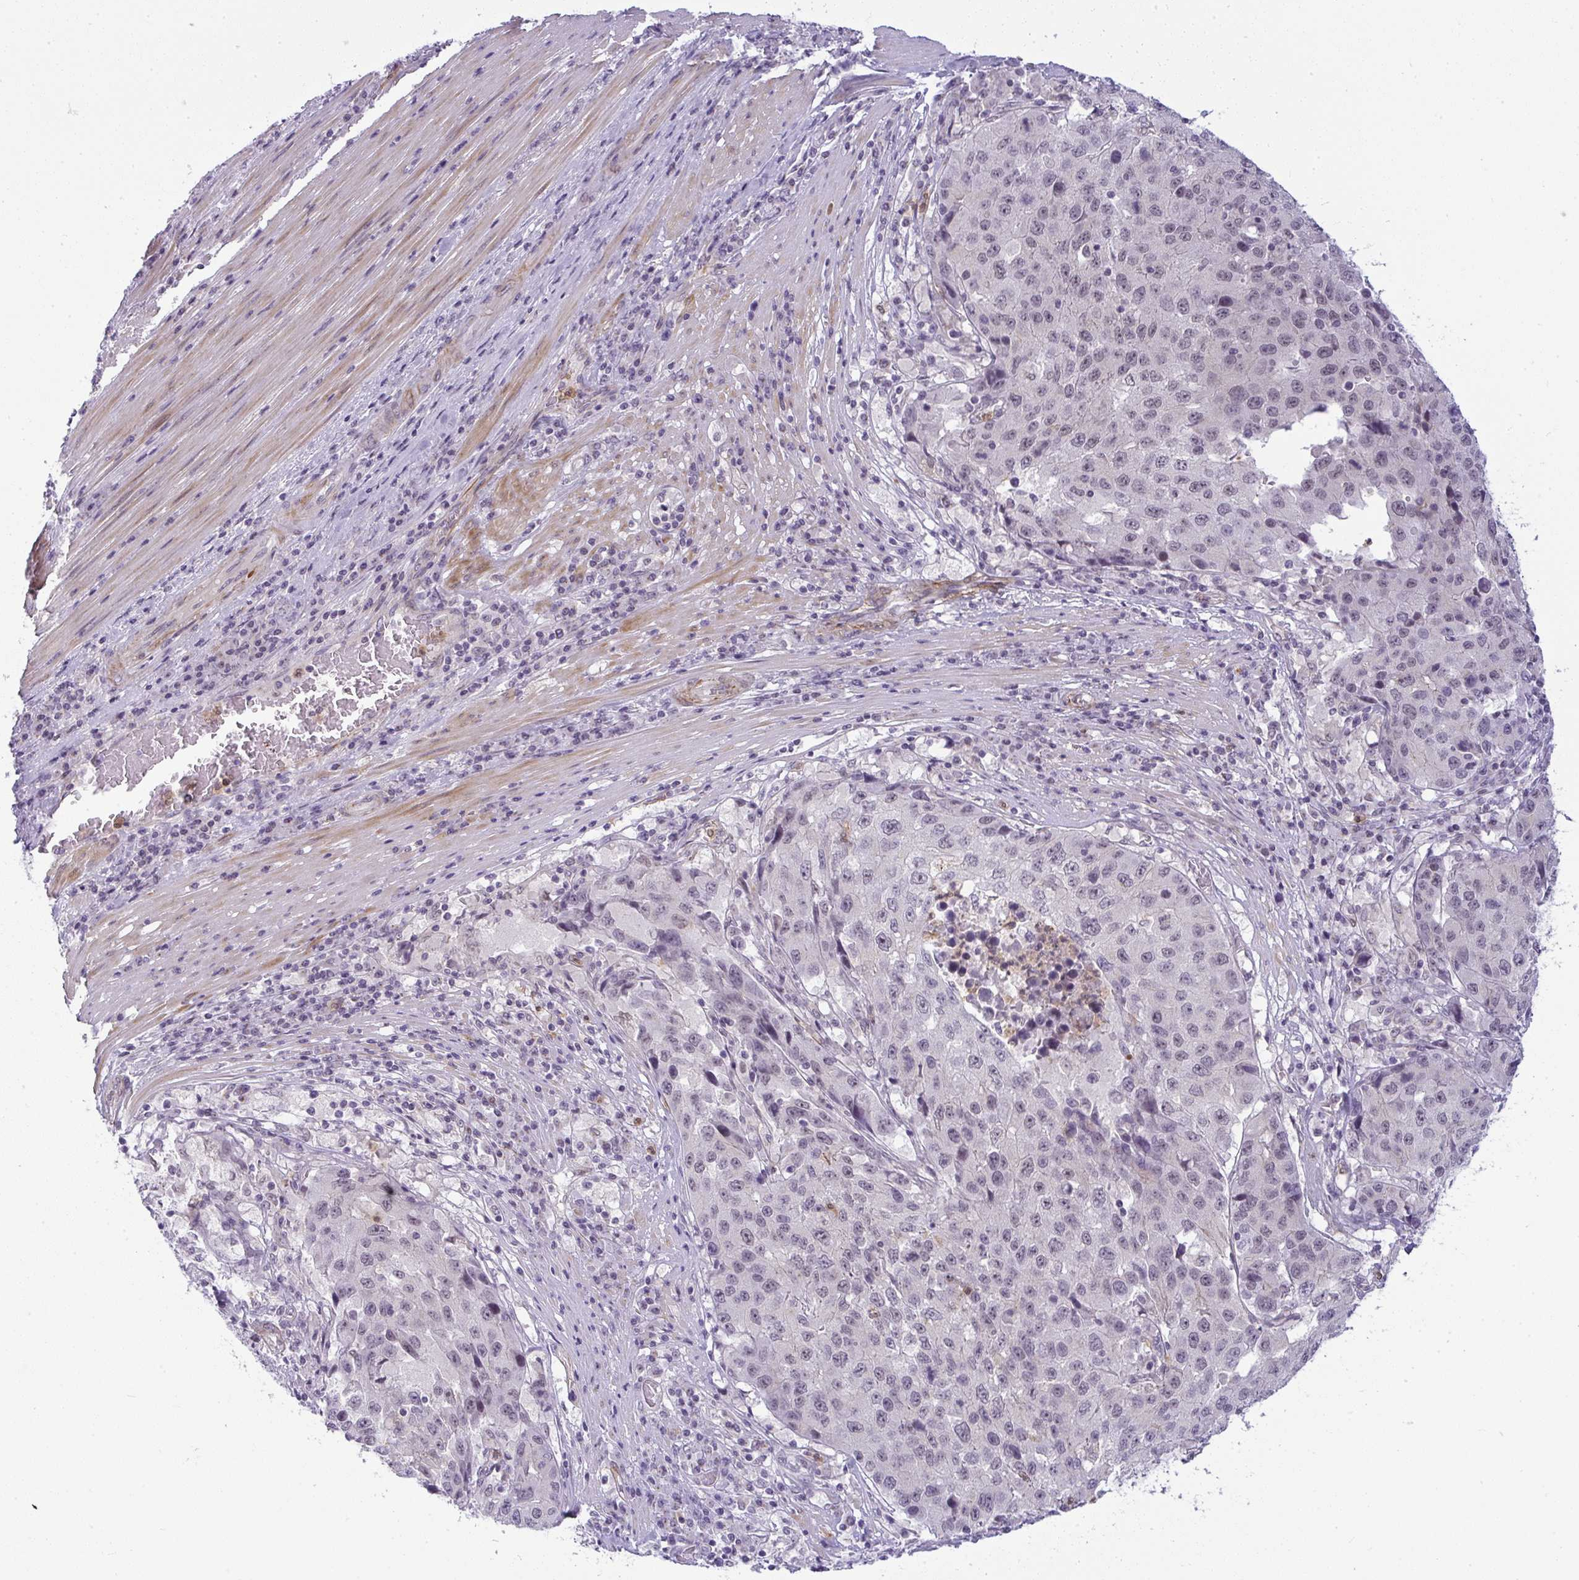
{"staining": {"intensity": "negative", "quantity": "none", "location": "none"}, "tissue": "stomach cancer", "cell_type": "Tumor cells", "image_type": "cancer", "snomed": [{"axis": "morphology", "description": "Adenocarcinoma, NOS"}, {"axis": "topography", "description": "Stomach"}], "caption": "Stomach cancer was stained to show a protein in brown. There is no significant staining in tumor cells. (Immunohistochemistry (ihc), brightfield microscopy, high magnification).", "gene": "DZIP1", "patient": {"sex": "male", "age": 71}}